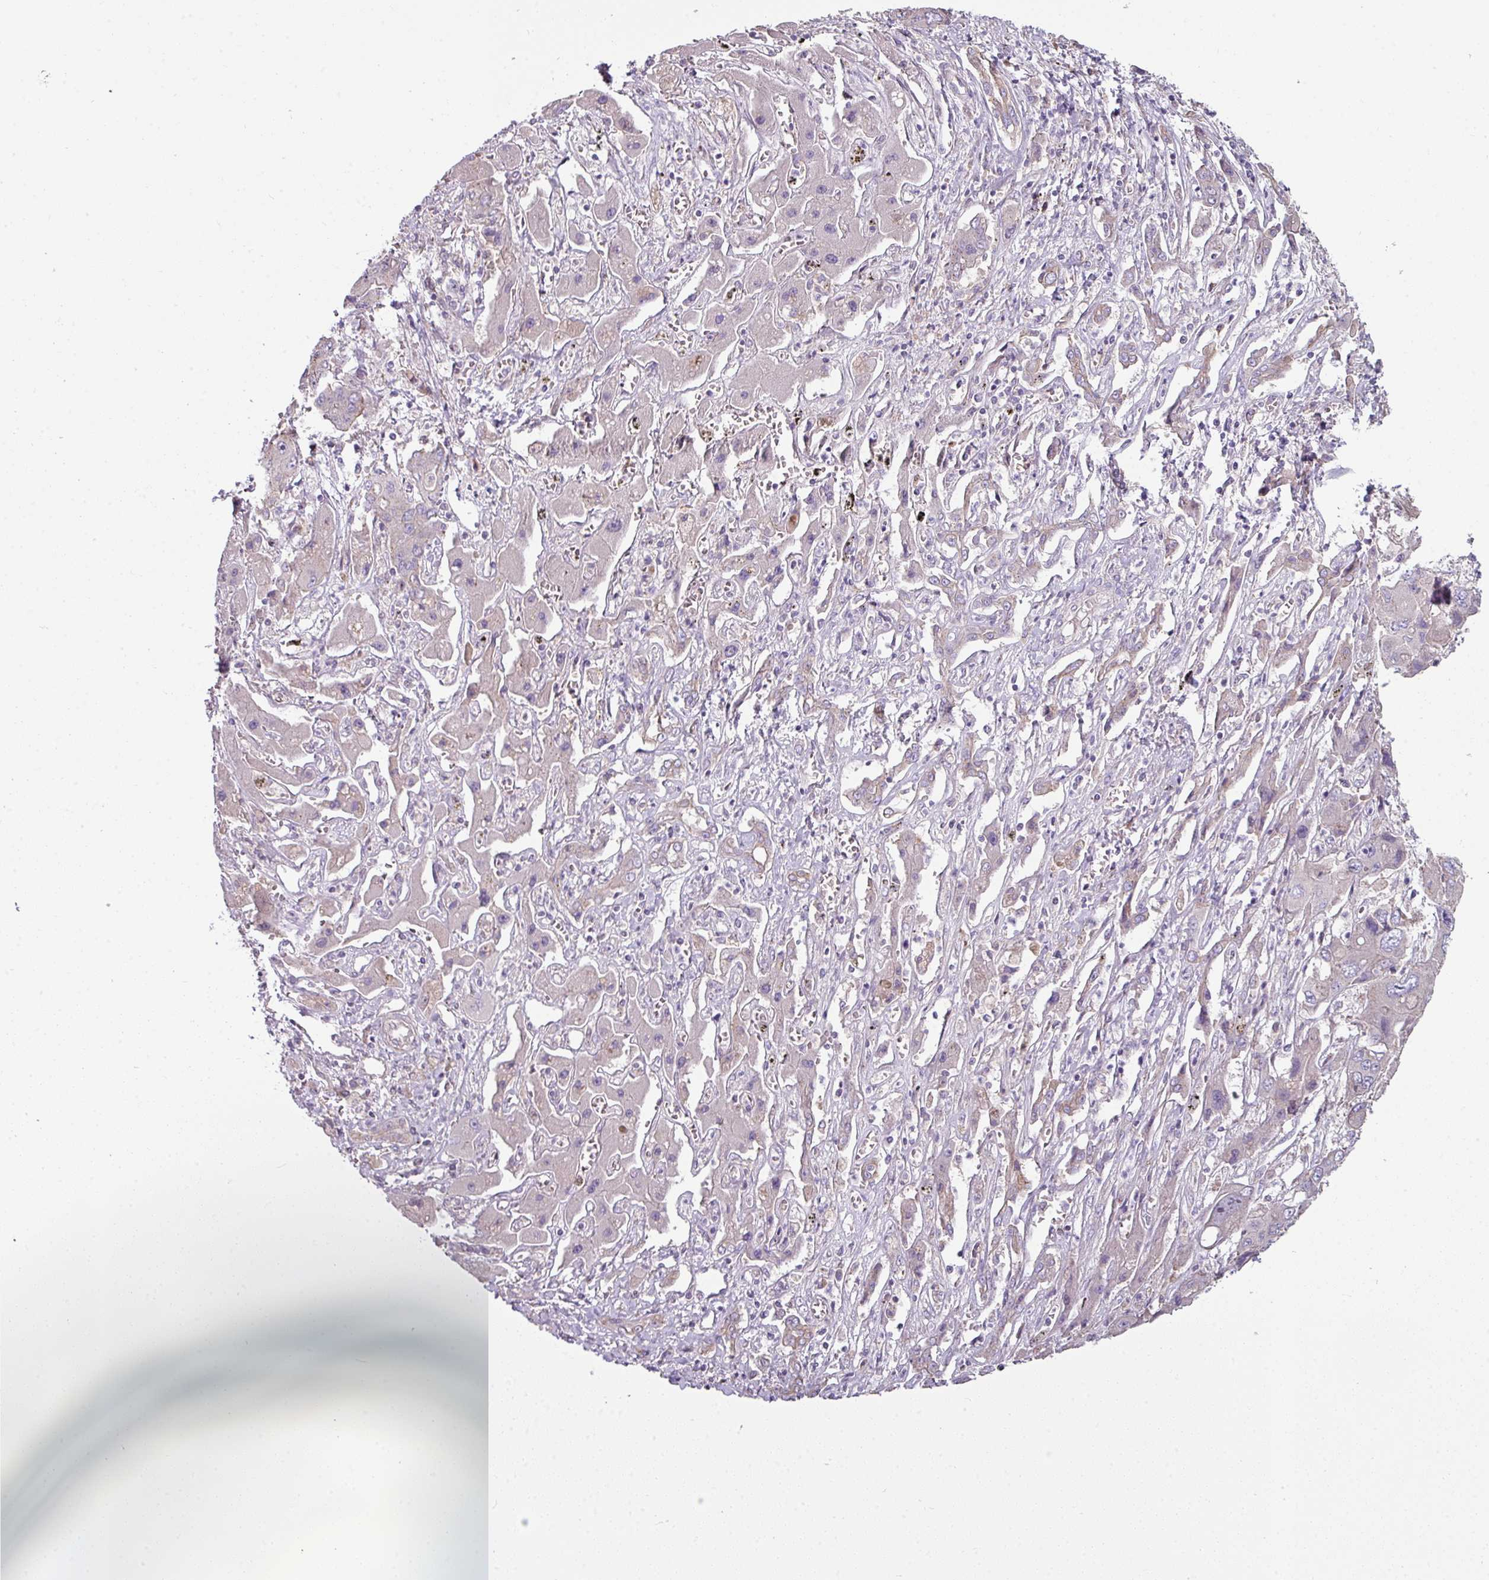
{"staining": {"intensity": "negative", "quantity": "none", "location": "none"}, "tissue": "liver cancer", "cell_type": "Tumor cells", "image_type": "cancer", "snomed": [{"axis": "morphology", "description": "Cholangiocarcinoma"}, {"axis": "topography", "description": "Liver"}], "caption": "Tumor cells are negative for brown protein staining in liver cancer. The staining is performed using DAB (3,3'-diaminobenzidine) brown chromogen with nuclei counter-stained in using hematoxylin.", "gene": "LRRC9", "patient": {"sex": "male", "age": 67}}